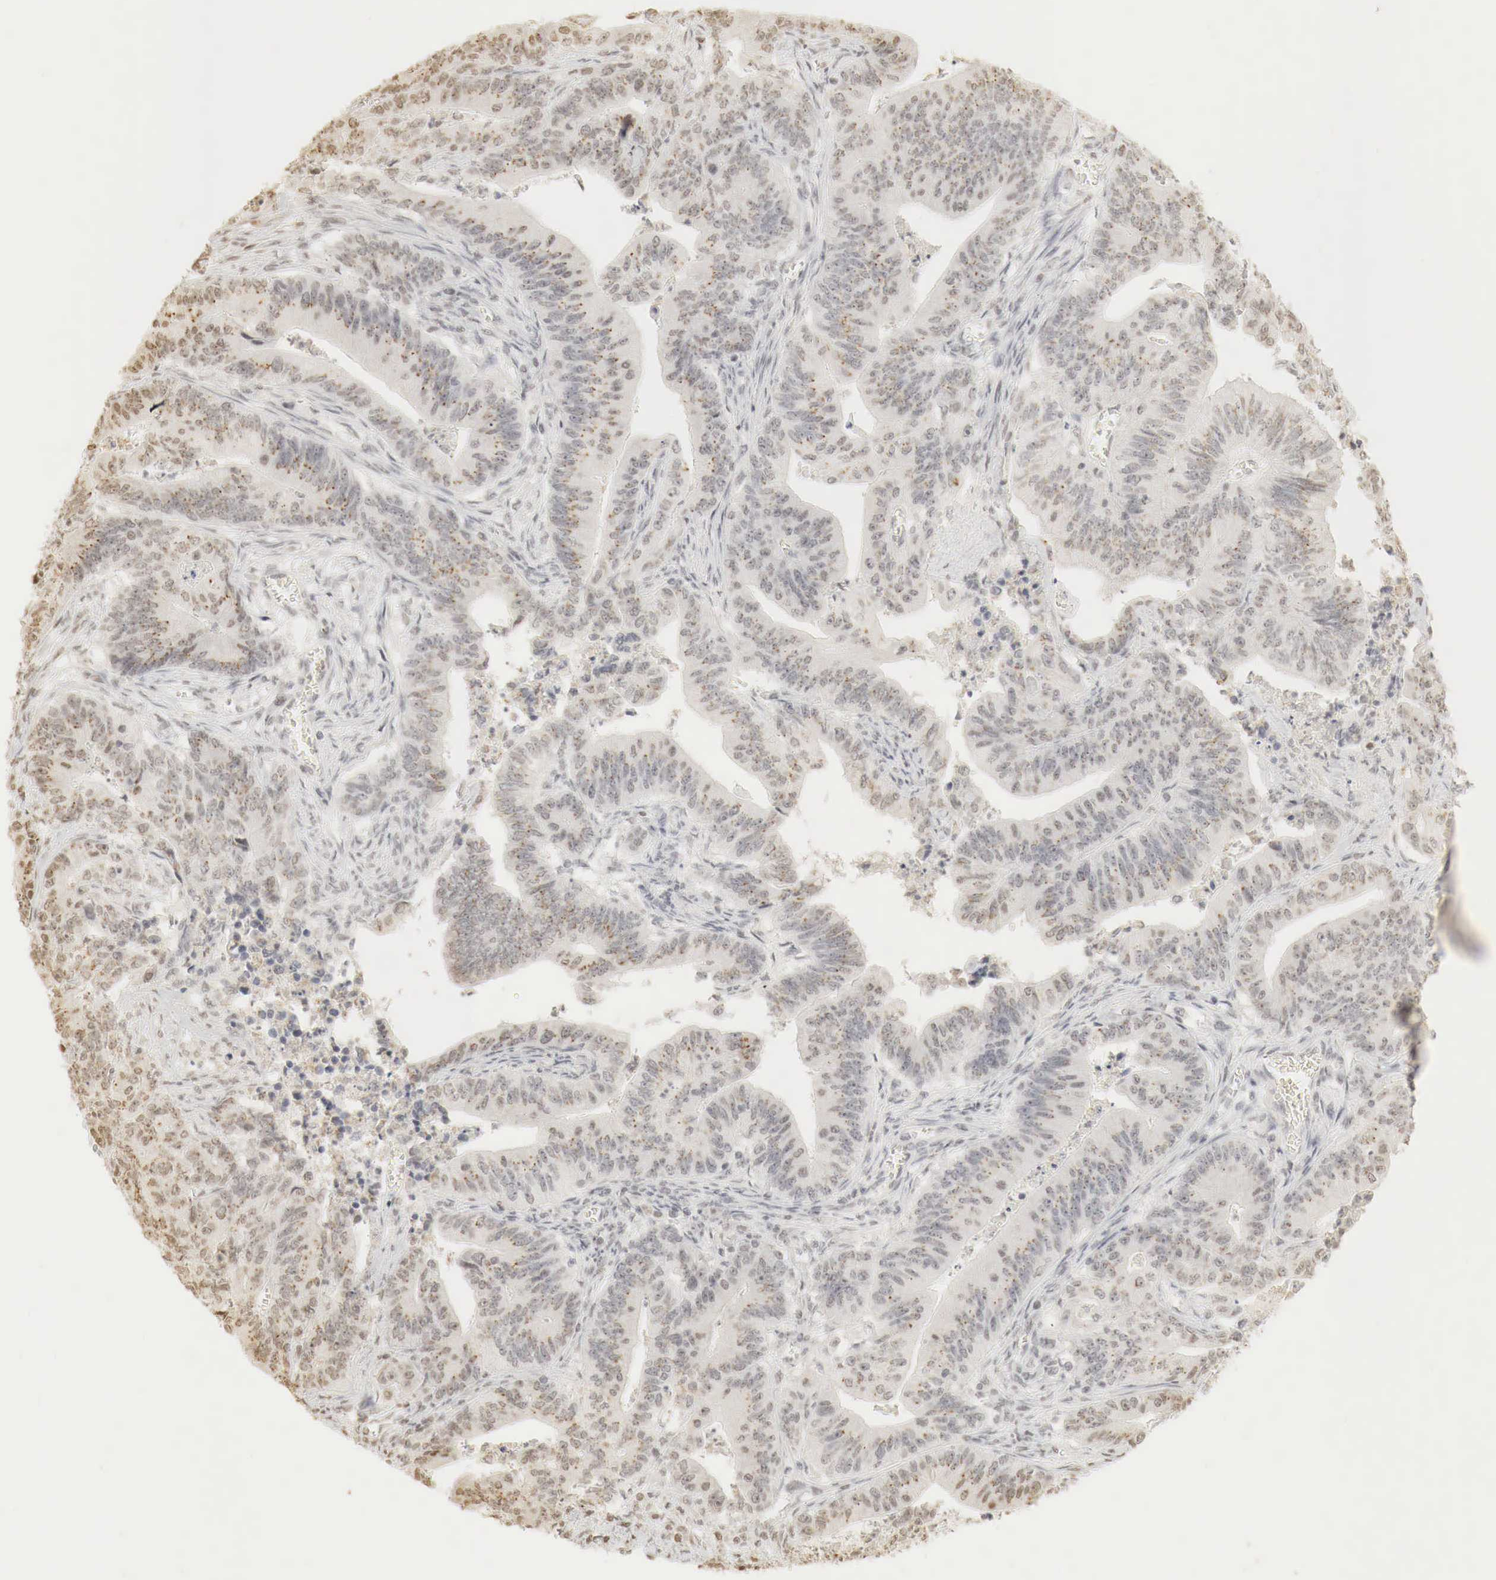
{"staining": {"intensity": "moderate", "quantity": ">75%", "location": "cytoplasmic/membranous"}, "tissue": "stomach cancer", "cell_type": "Tumor cells", "image_type": "cancer", "snomed": [{"axis": "morphology", "description": "Adenocarcinoma, NOS"}, {"axis": "topography", "description": "Stomach, lower"}], "caption": "A micrograph of stomach adenocarcinoma stained for a protein demonstrates moderate cytoplasmic/membranous brown staining in tumor cells.", "gene": "ERBB4", "patient": {"sex": "female", "age": 86}}